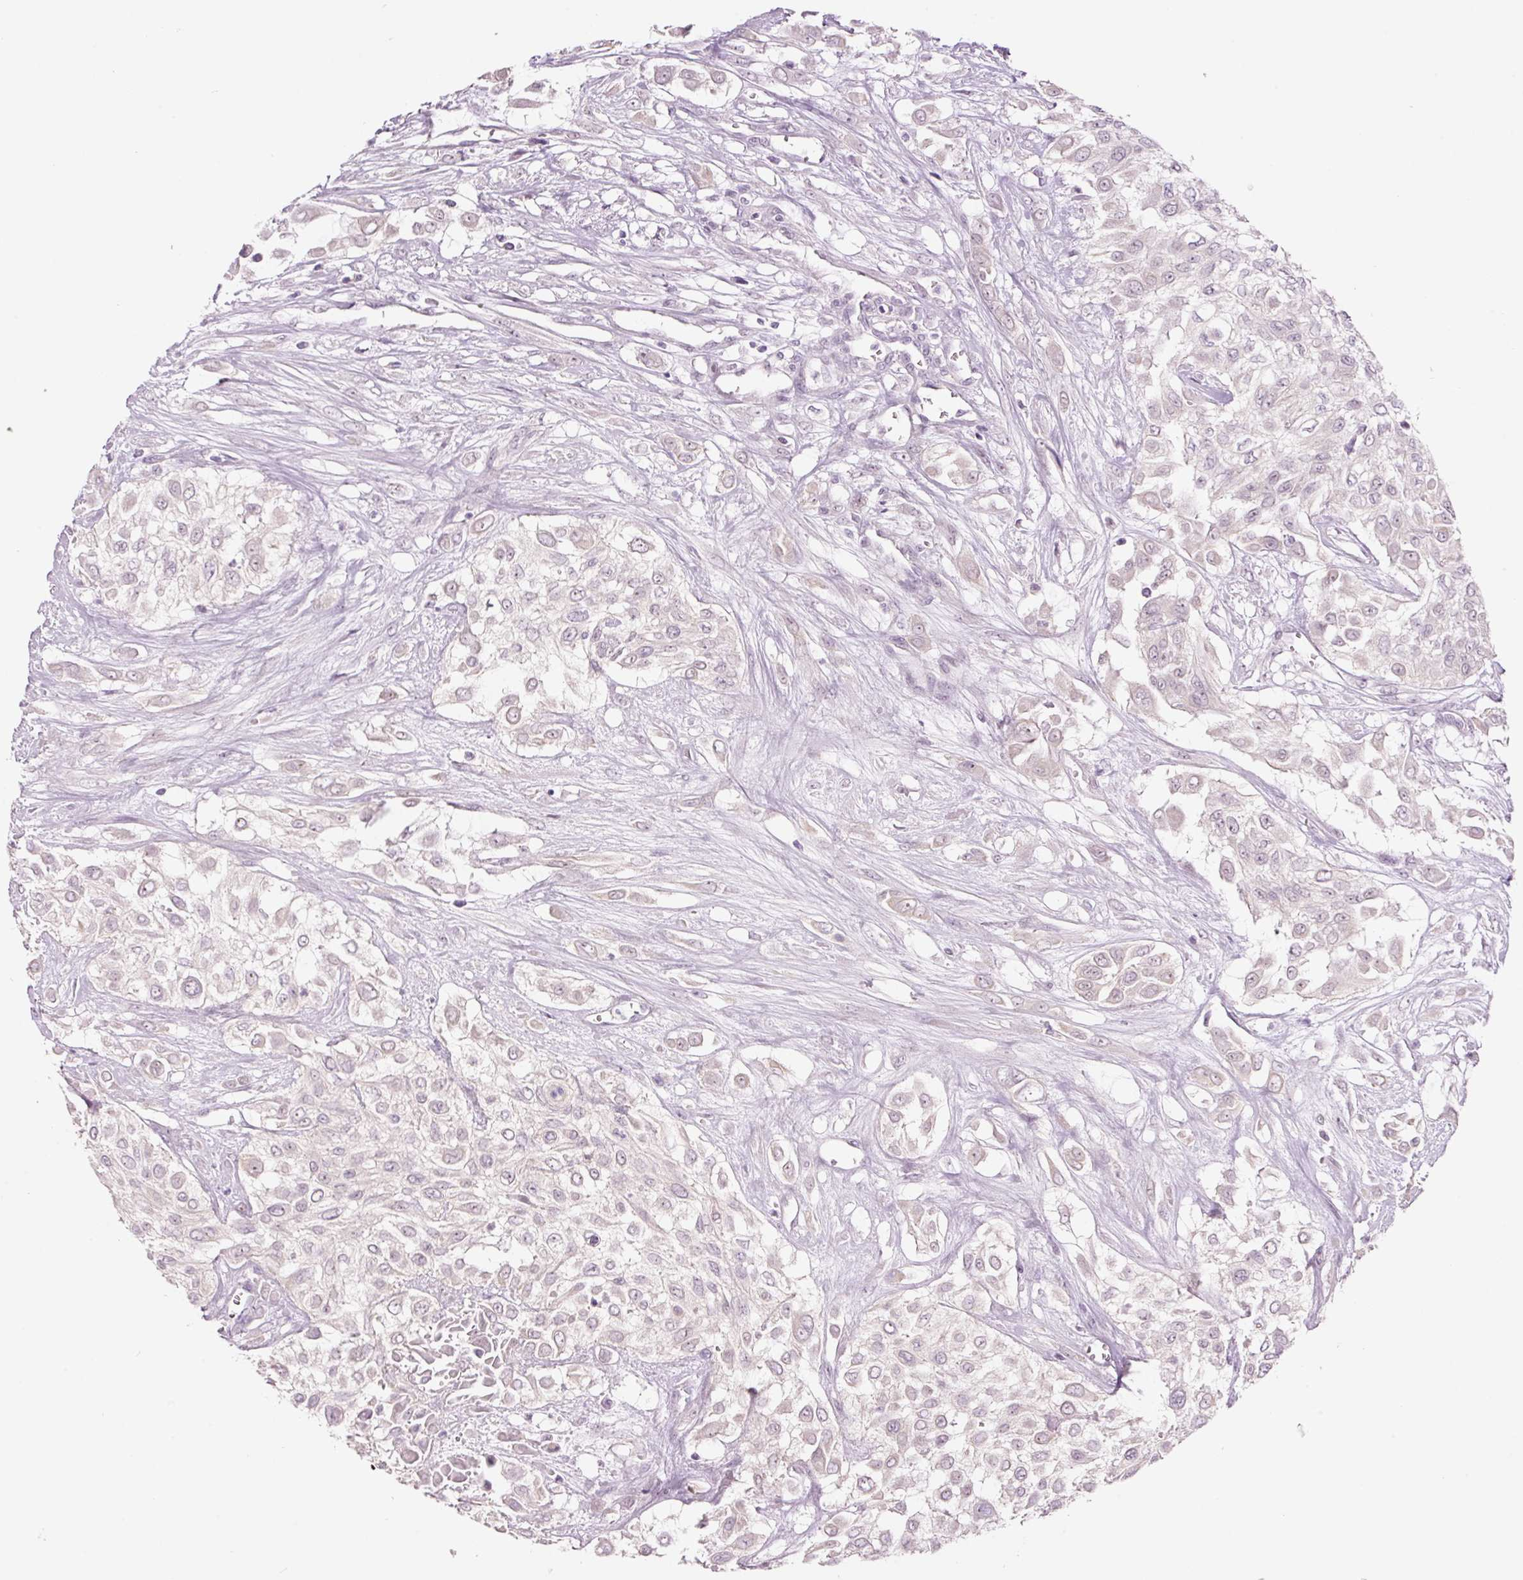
{"staining": {"intensity": "negative", "quantity": "none", "location": "none"}, "tissue": "urothelial cancer", "cell_type": "Tumor cells", "image_type": "cancer", "snomed": [{"axis": "morphology", "description": "Urothelial carcinoma, High grade"}, {"axis": "topography", "description": "Urinary bladder"}], "caption": "High power microscopy image of an immunohistochemistry (IHC) histopathology image of urothelial cancer, revealing no significant expression in tumor cells.", "gene": "GCG", "patient": {"sex": "male", "age": 57}}